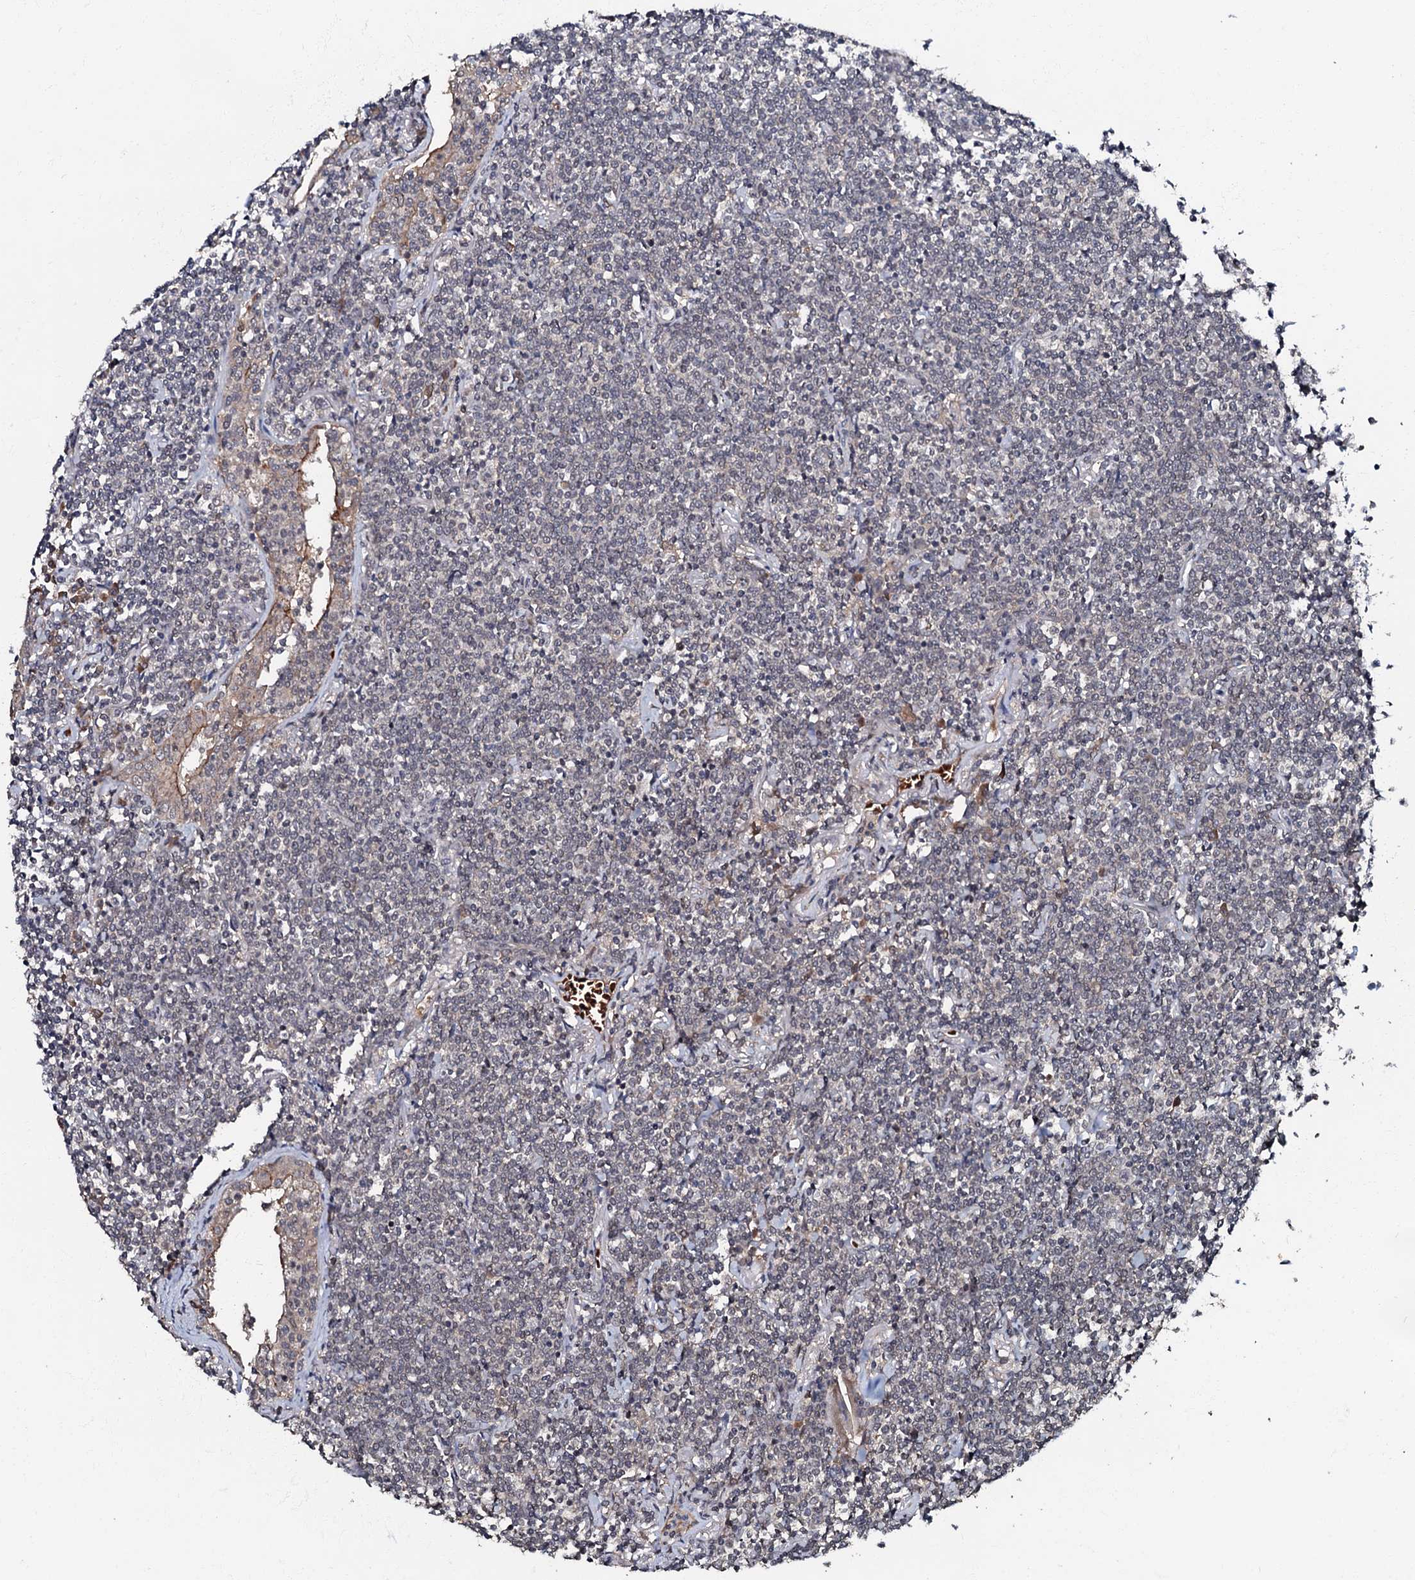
{"staining": {"intensity": "negative", "quantity": "none", "location": "none"}, "tissue": "lymphoma", "cell_type": "Tumor cells", "image_type": "cancer", "snomed": [{"axis": "morphology", "description": "Malignant lymphoma, non-Hodgkin's type, Low grade"}, {"axis": "topography", "description": "Lung"}], "caption": "High magnification brightfield microscopy of low-grade malignant lymphoma, non-Hodgkin's type stained with DAB (brown) and counterstained with hematoxylin (blue): tumor cells show no significant staining.", "gene": "MANSC4", "patient": {"sex": "female", "age": 71}}